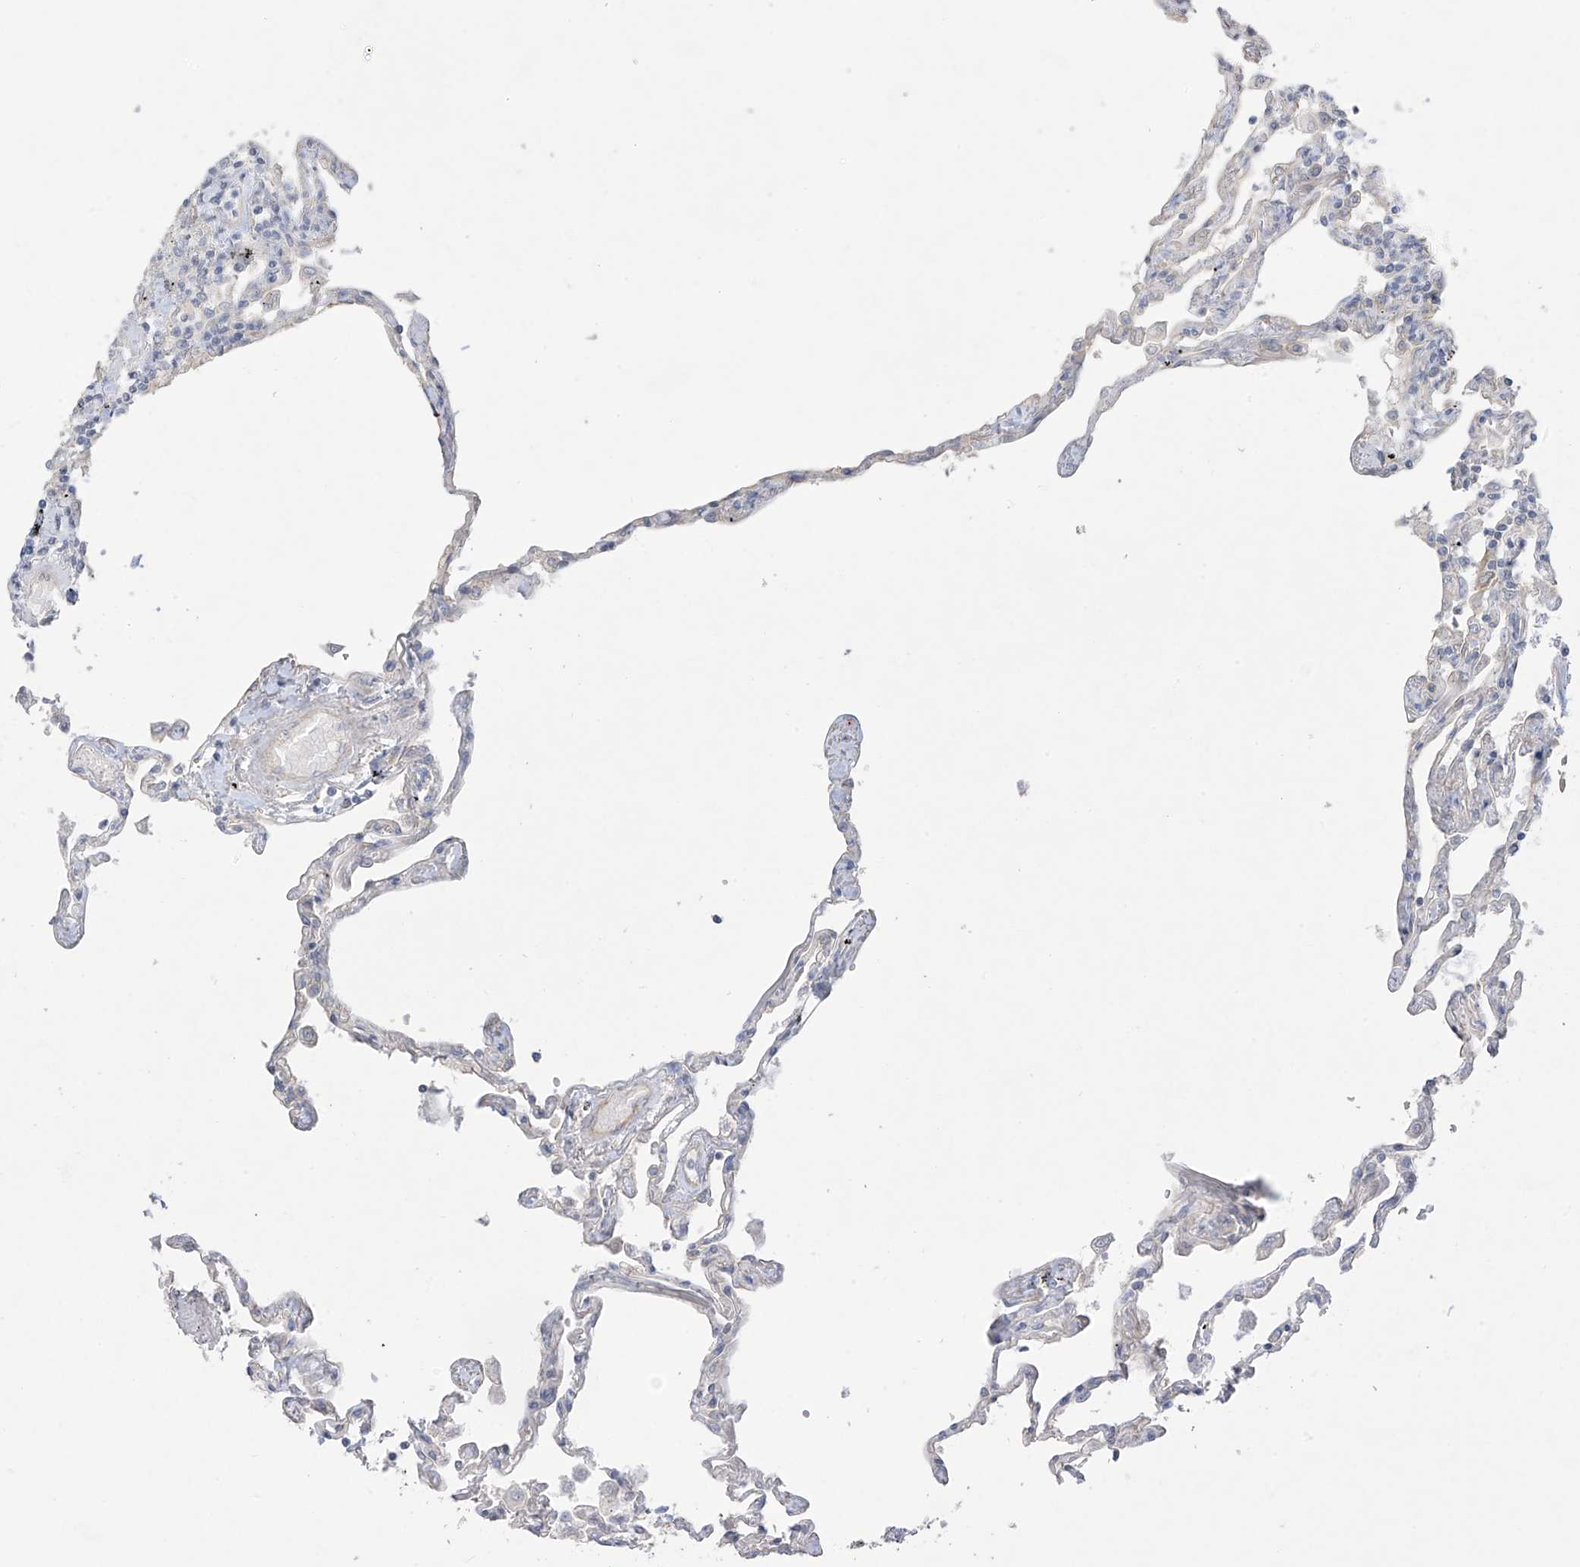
{"staining": {"intensity": "weak", "quantity": "<25%", "location": "cytoplasmic/membranous"}, "tissue": "lung", "cell_type": "Alveolar cells", "image_type": "normal", "snomed": [{"axis": "morphology", "description": "Normal tissue, NOS"}, {"axis": "topography", "description": "Lung"}], "caption": "This is an immunohistochemistry (IHC) histopathology image of normal lung. There is no expression in alveolar cells.", "gene": "EIPR1", "patient": {"sex": "female", "age": 67}}